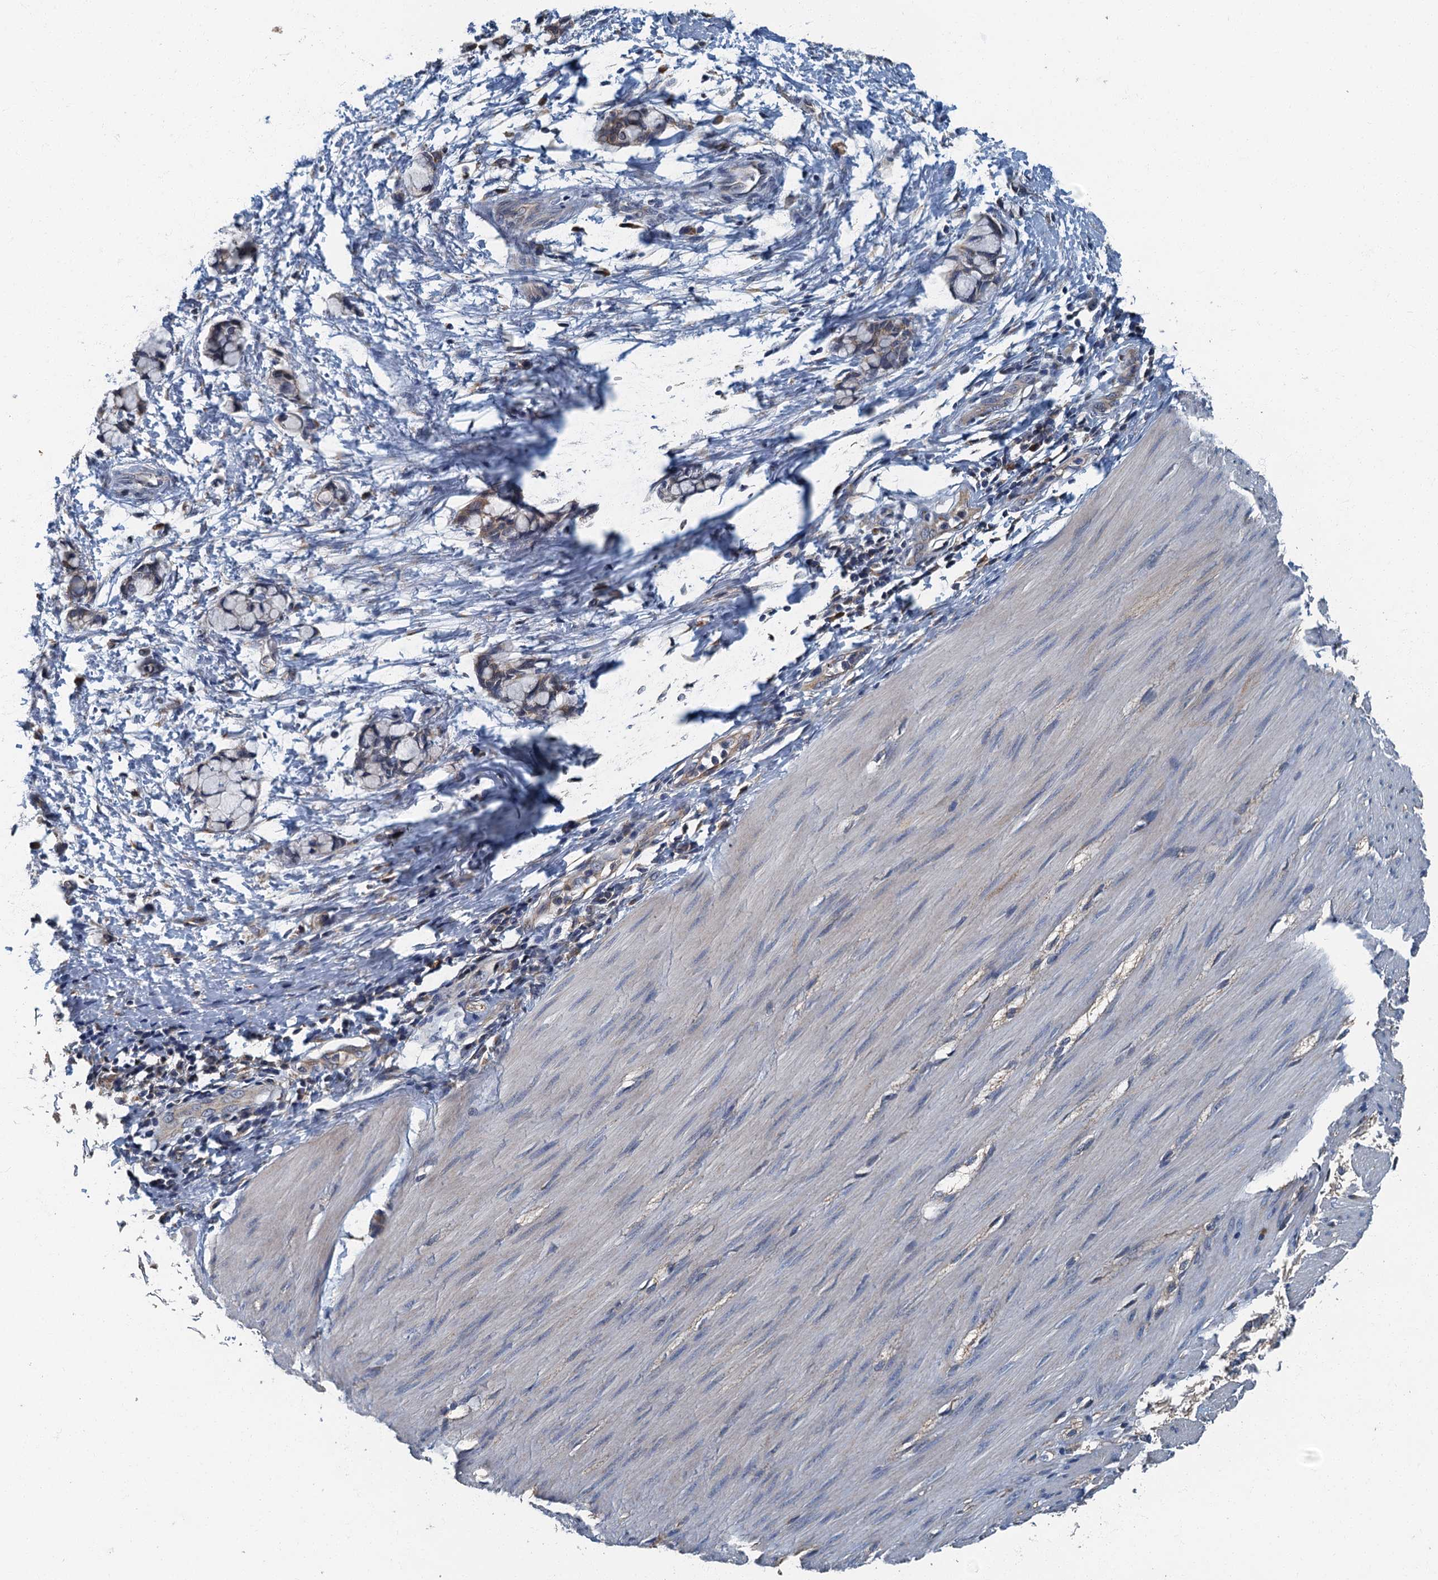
{"staining": {"intensity": "negative", "quantity": "none", "location": "none"}, "tissue": "smooth muscle", "cell_type": "Smooth muscle cells", "image_type": "normal", "snomed": [{"axis": "morphology", "description": "Normal tissue, NOS"}, {"axis": "morphology", "description": "Adenocarcinoma, NOS"}, {"axis": "topography", "description": "Colon"}, {"axis": "topography", "description": "Peripheral nerve tissue"}], "caption": "The histopathology image exhibits no significant expression in smooth muscle cells of smooth muscle.", "gene": "DDX49", "patient": {"sex": "male", "age": 14}}